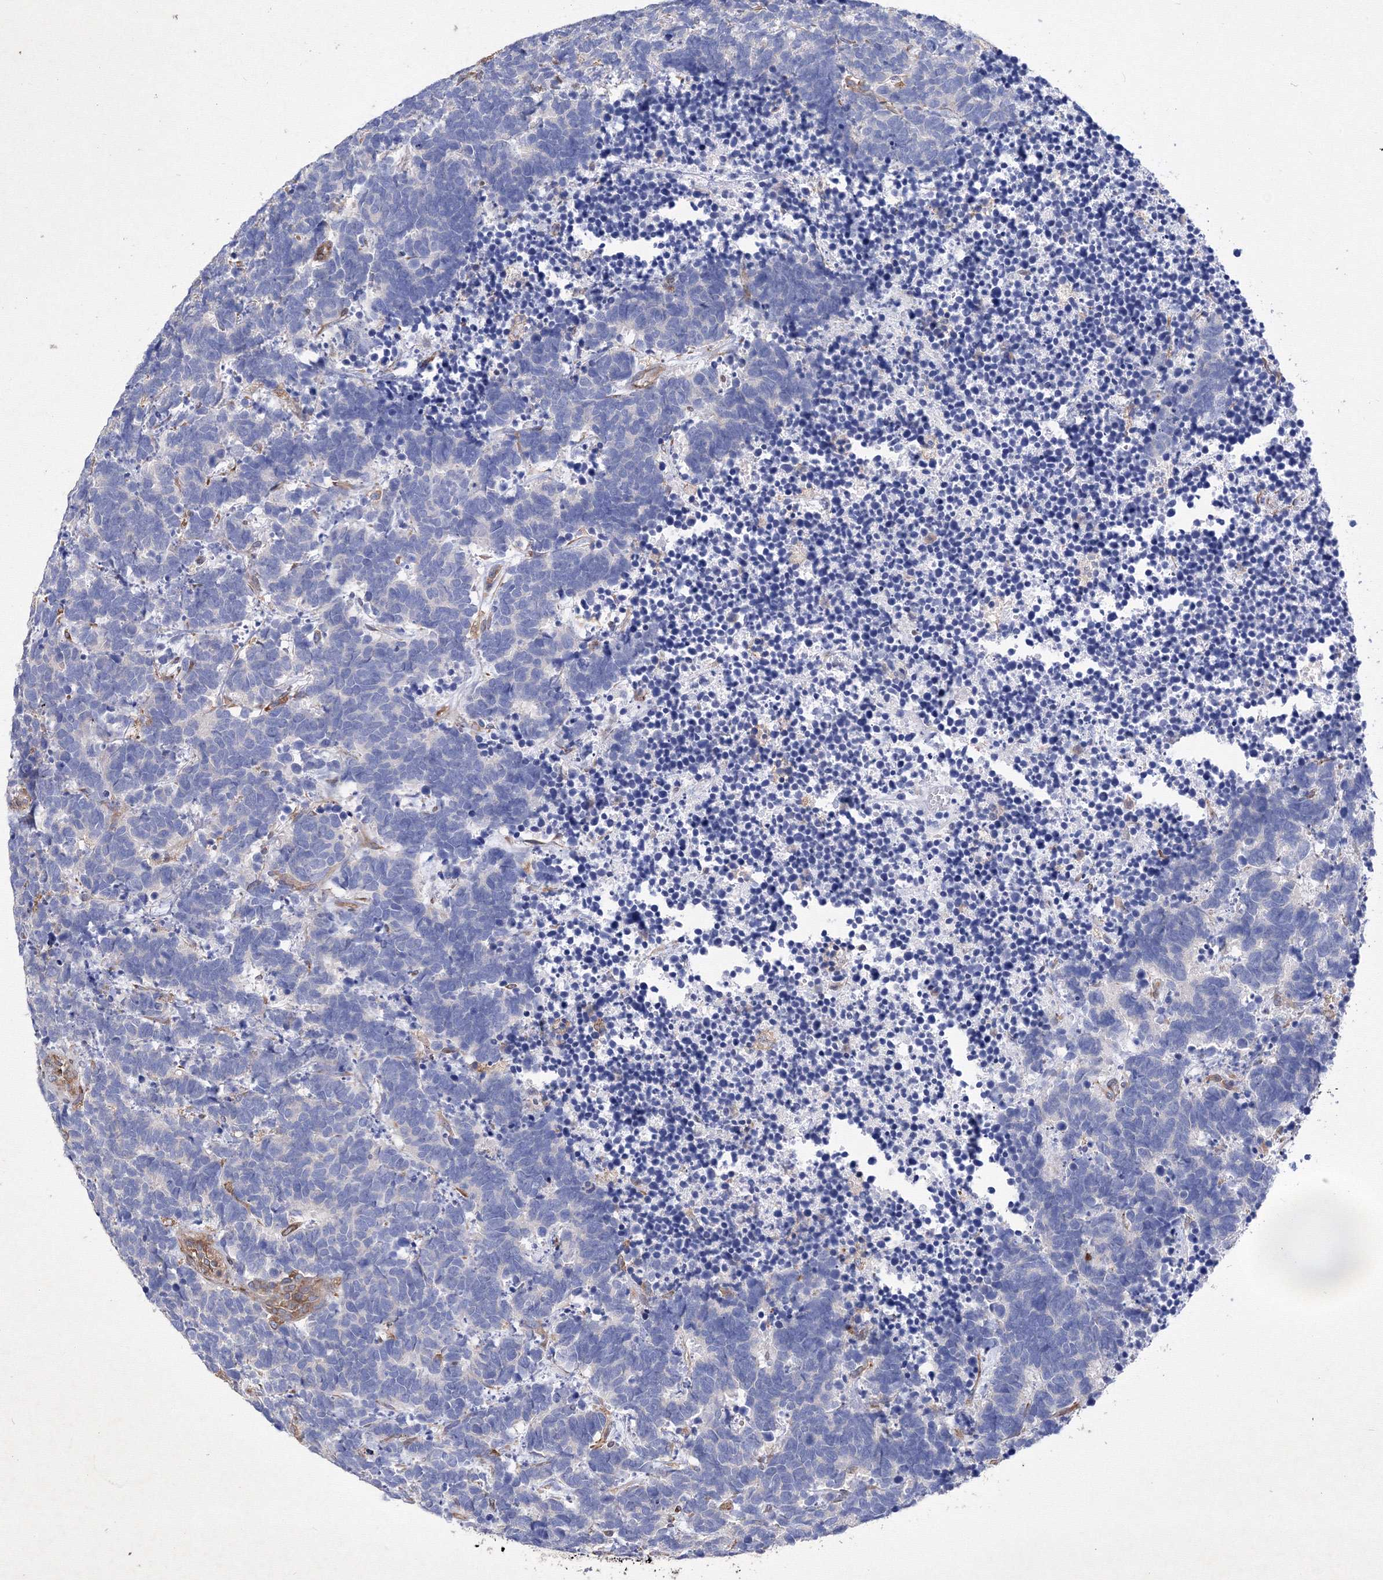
{"staining": {"intensity": "negative", "quantity": "none", "location": "none"}, "tissue": "carcinoid", "cell_type": "Tumor cells", "image_type": "cancer", "snomed": [{"axis": "morphology", "description": "Carcinoma, NOS"}, {"axis": "morphology", "description": "Carcinoid, malignant, NOS"}, {"axis": "topography", "description": "Urinary bladder"}], "caption": "Protein analysis of malignant carcinoid exhibits no significant expression in tumor cells.", "gene": "SNX18", "patient": {"sex": "male", "age": 57}}